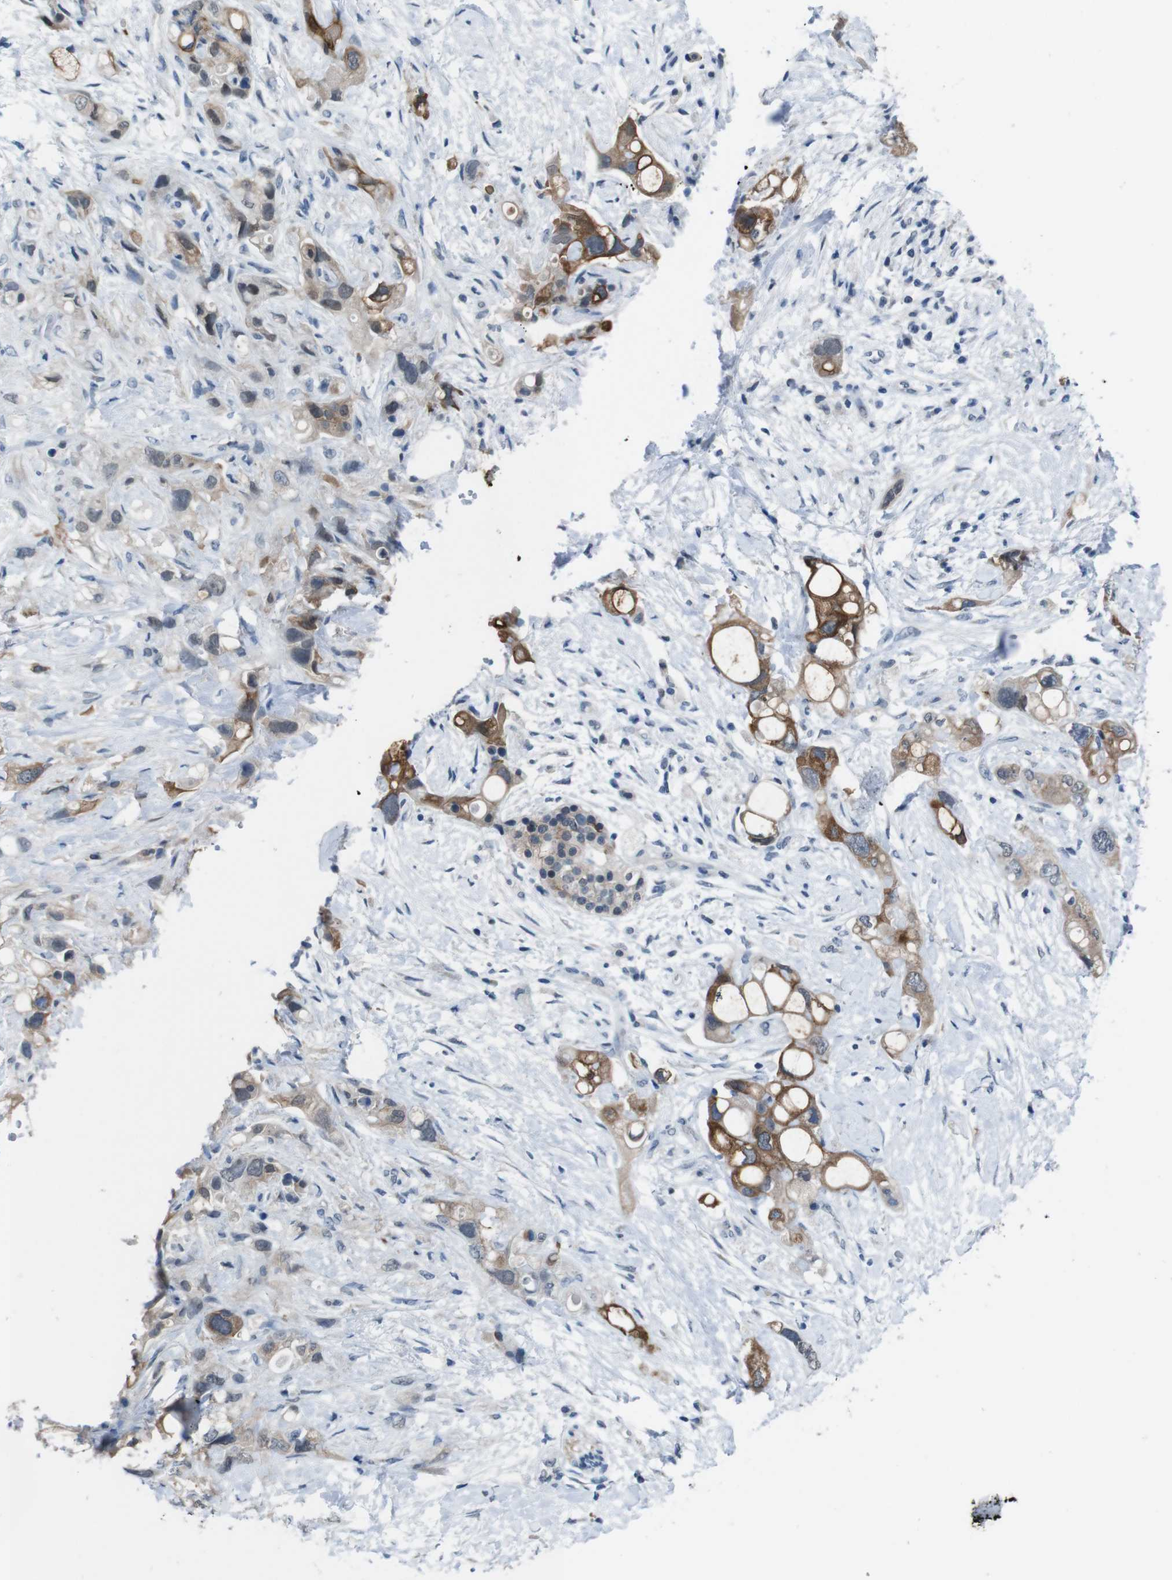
{"staining": {"intensity": "moderate", "quantity": ">75%", "location": "cytoplasmic/membranous"}, "tissue": "pancreatic cancer", "cell_type": "Tumor cells", "image_type": "cancer", "snomed": [{"axis": "morphology", "description": "Adenocarcinoma, NOS"}, {"axis": "topography", "description": "Pancreas"}], "caption": "An image of adenocarcinoma (pancreatic) stained for a protein exhibits moderate cytoplasmic/membranous brown staining in tumor cells. (DAB IHC with brightfield microscopy, high magnification).", "gene": "CDHR2", "patient": {"sex": "female", "age": 56}}